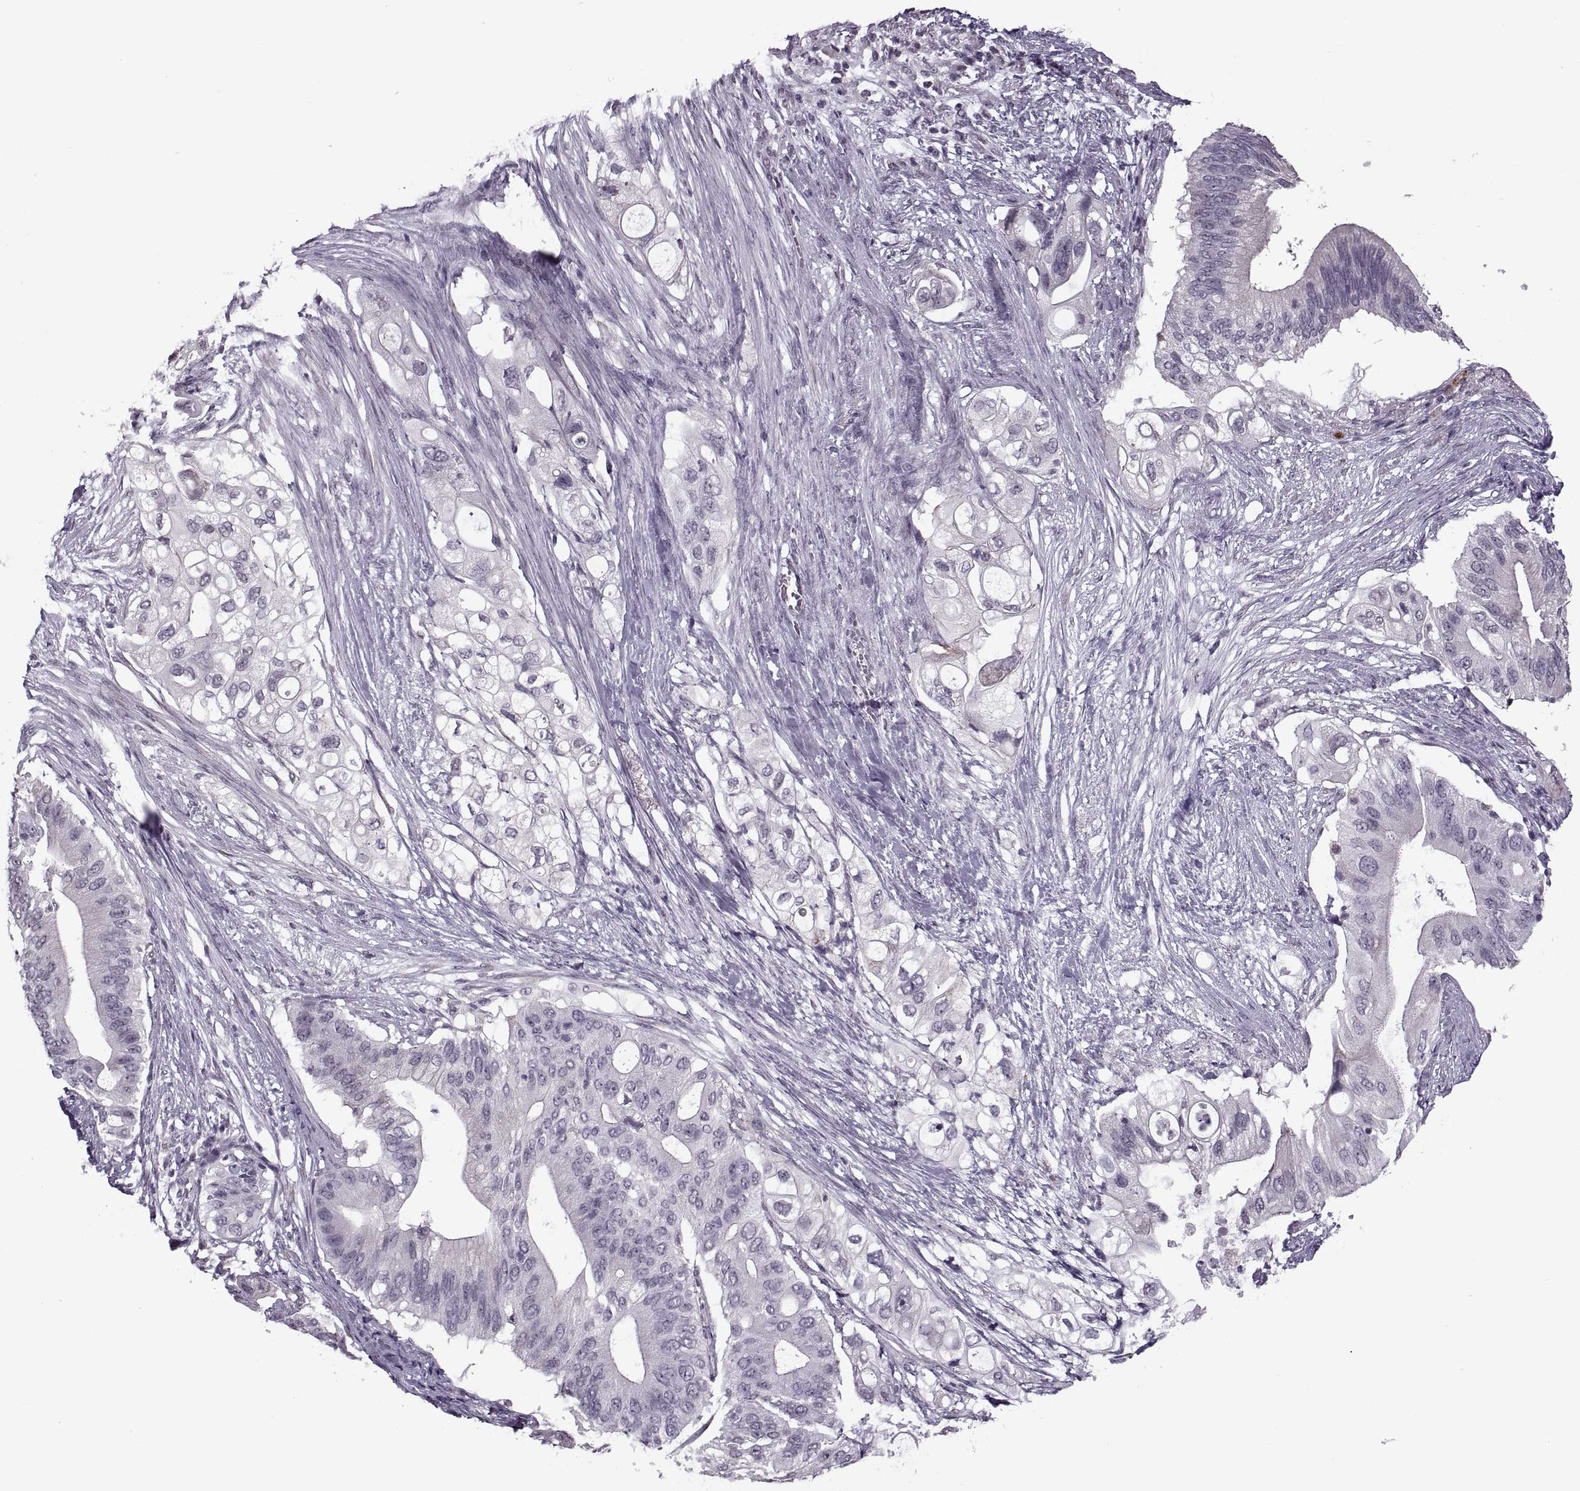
{"staining": {"intensity": "negative", "quantity": "none", "location": "none"}, "tissue": "pancreatic cancer", "cell_type": "Tumor cells", "image_type": "cancer", "snomed": [{"axis": "morphology", "description": "Adenocarcinoma, NOS"}, {"axis": "topography", "description": "Pancreas"}], "caption": "The IHC photomicrograph has no significant staining in tumor cells of pancreatic adenocarcinoma tissue.", "gene": "PRSS37", "patient": {"sex": "female", "age": 72}}